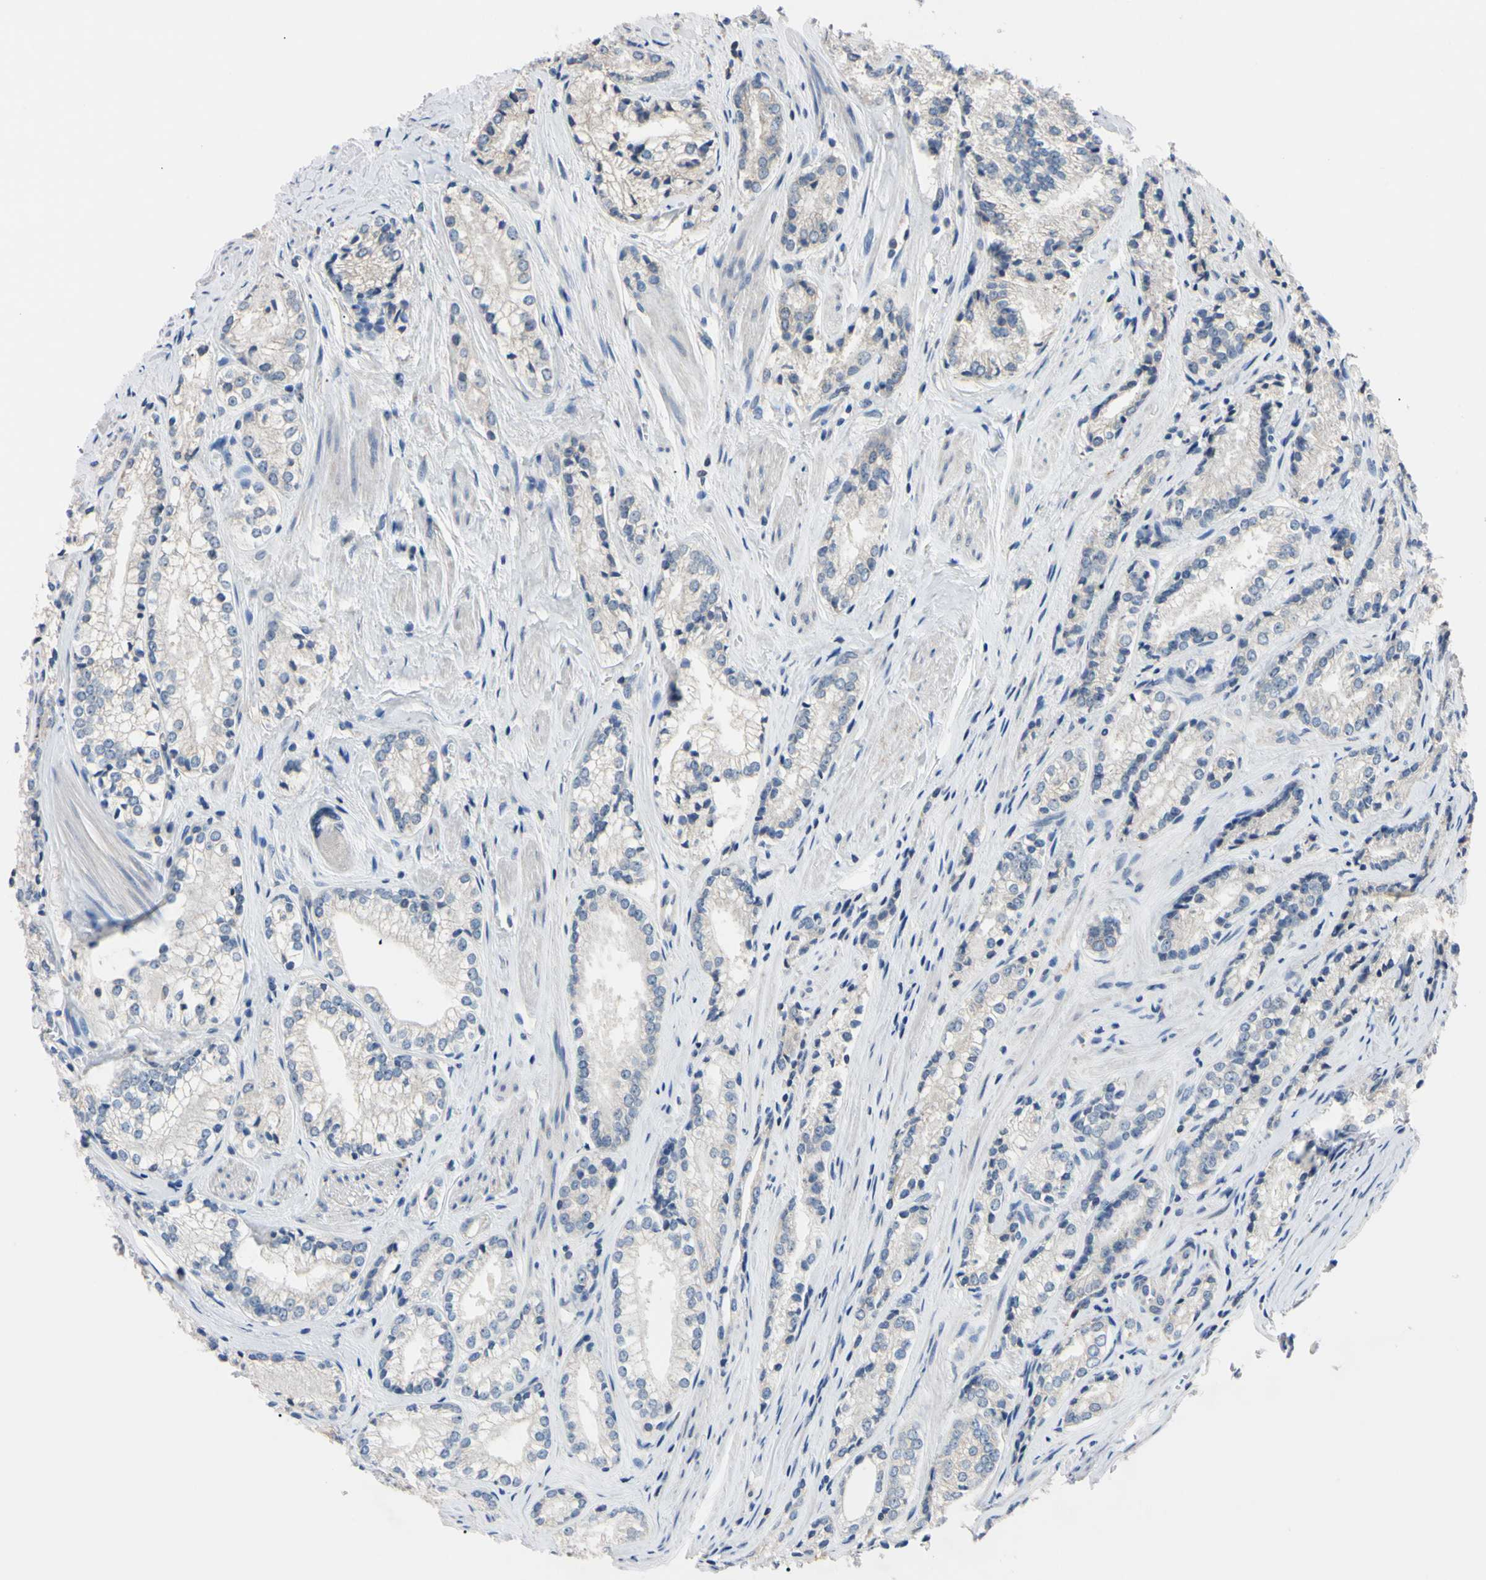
{"staining": {"intensity": "negative", "quantity": "none", "location": "none"}, "tissue": "prostate cancer", "cell_type": "Tumor cells", "image_type": "cancer", "snomed": [{"axis": "morphology", "description": "Adenocarcinoma, Low grade"}, {"axis": "topography", "description": "Prostate"}], "caption": "This is an immunohistochemistry (IHC) micrograph of prostate low-grade adenocarcinoma. There is no positivity in tumor cells.", "gene": "PNKD", "patient": {"sex": "male", "age": 60}}